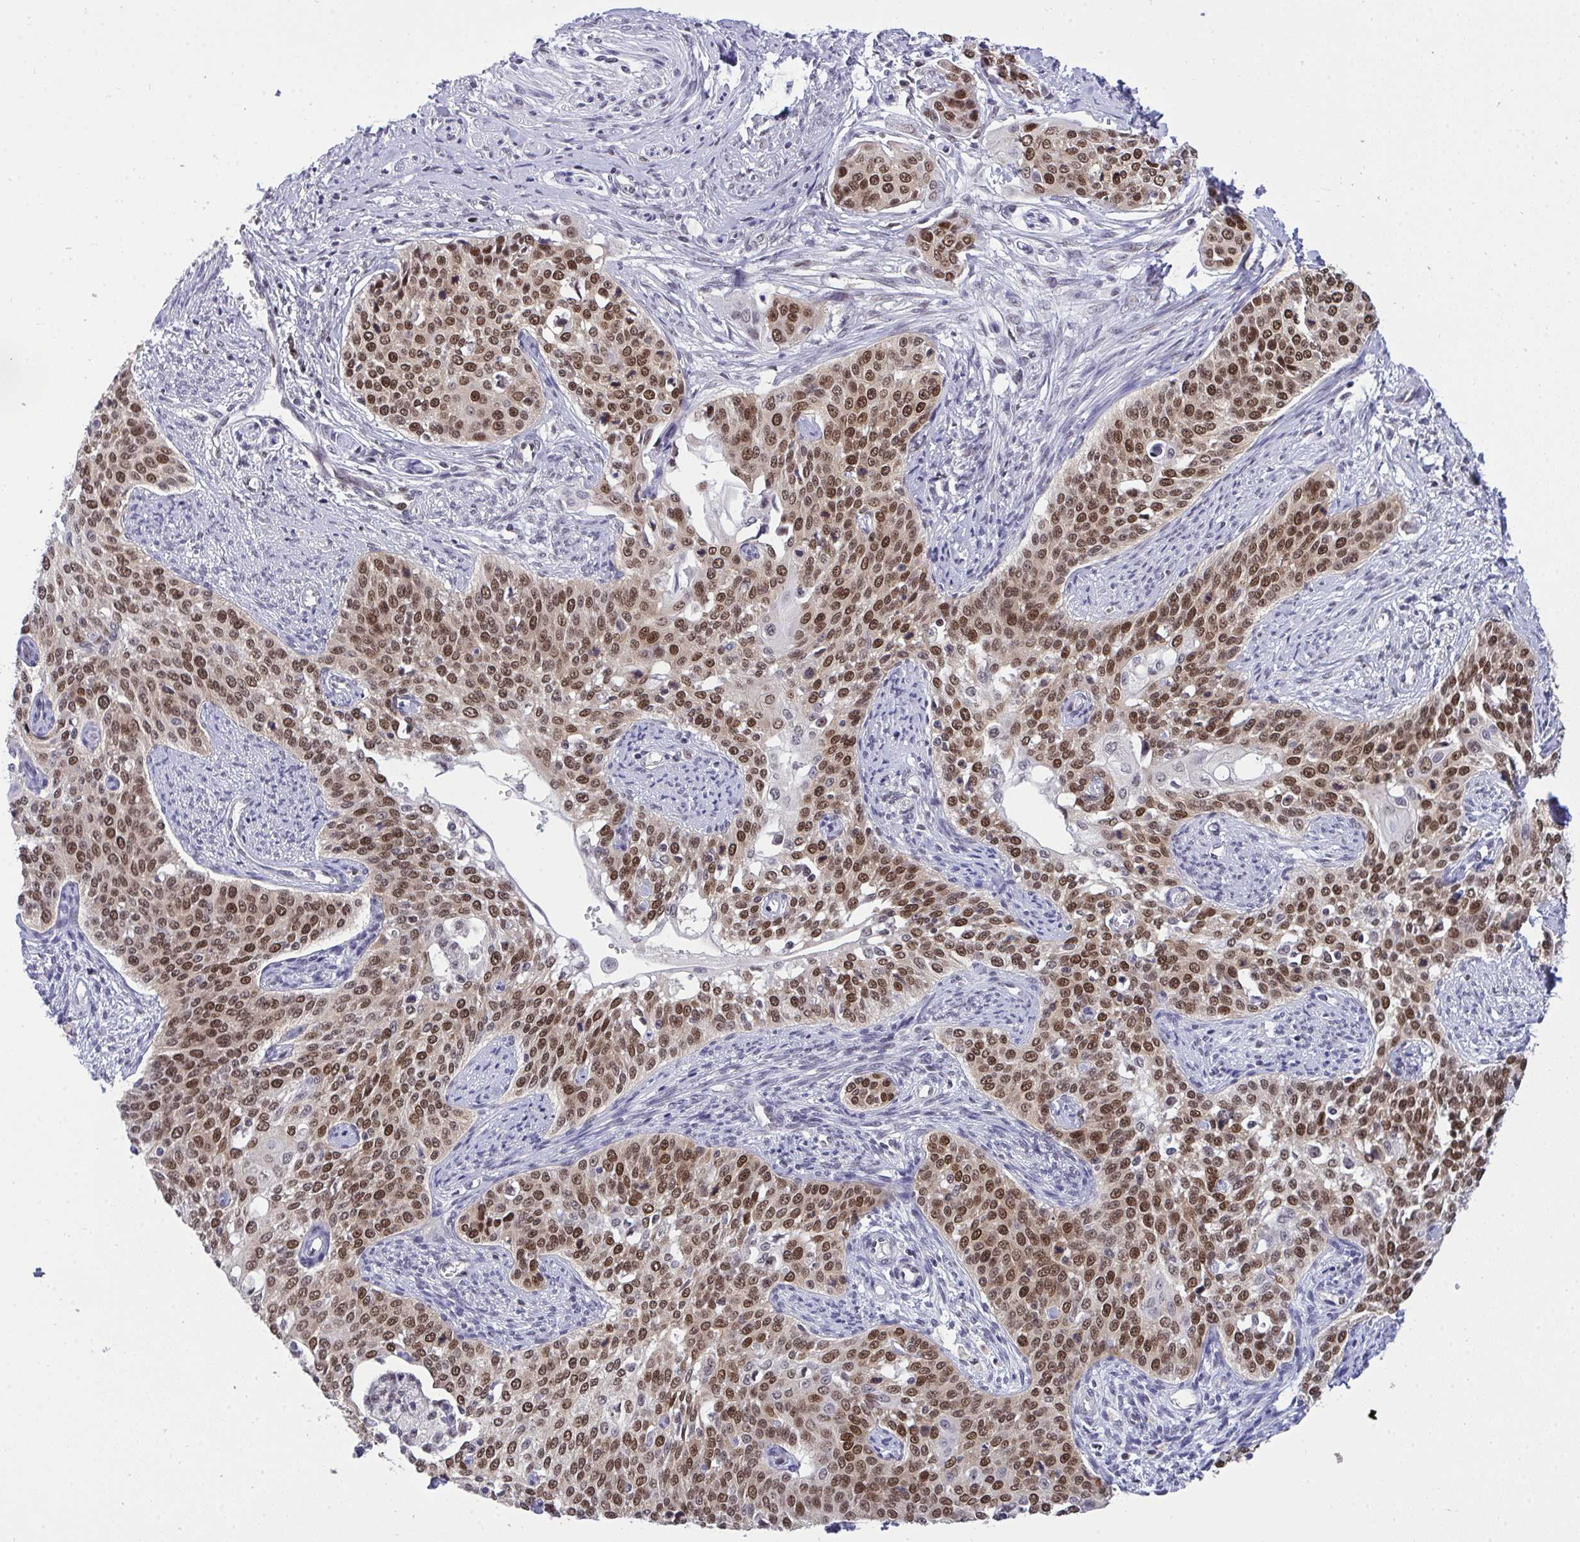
{"staining": {"intensity": "moderate", "quantity": ">75%", "location": "nuclear"}, "tissue": "cervical cancer", "cell_type": "Tumor cells", "image_type": "cancer", "snomed": [{"axis": "morphology", "description": "Squamous cell carcinoma, NOS"}, {"axis": "topography", "description": "Cervix"}], "caption": "High-magnification brightfield microscopy of cervical cancer stained with DAB (3,3'-diaminobenzidine) (brown) and counterstained with hematoxylin (blue). tumor cells exhibit moderate nuclear staining is present in about>75% of cells.", "gene": "RFC4", "patient": {"sex": "female", "age": 44}}